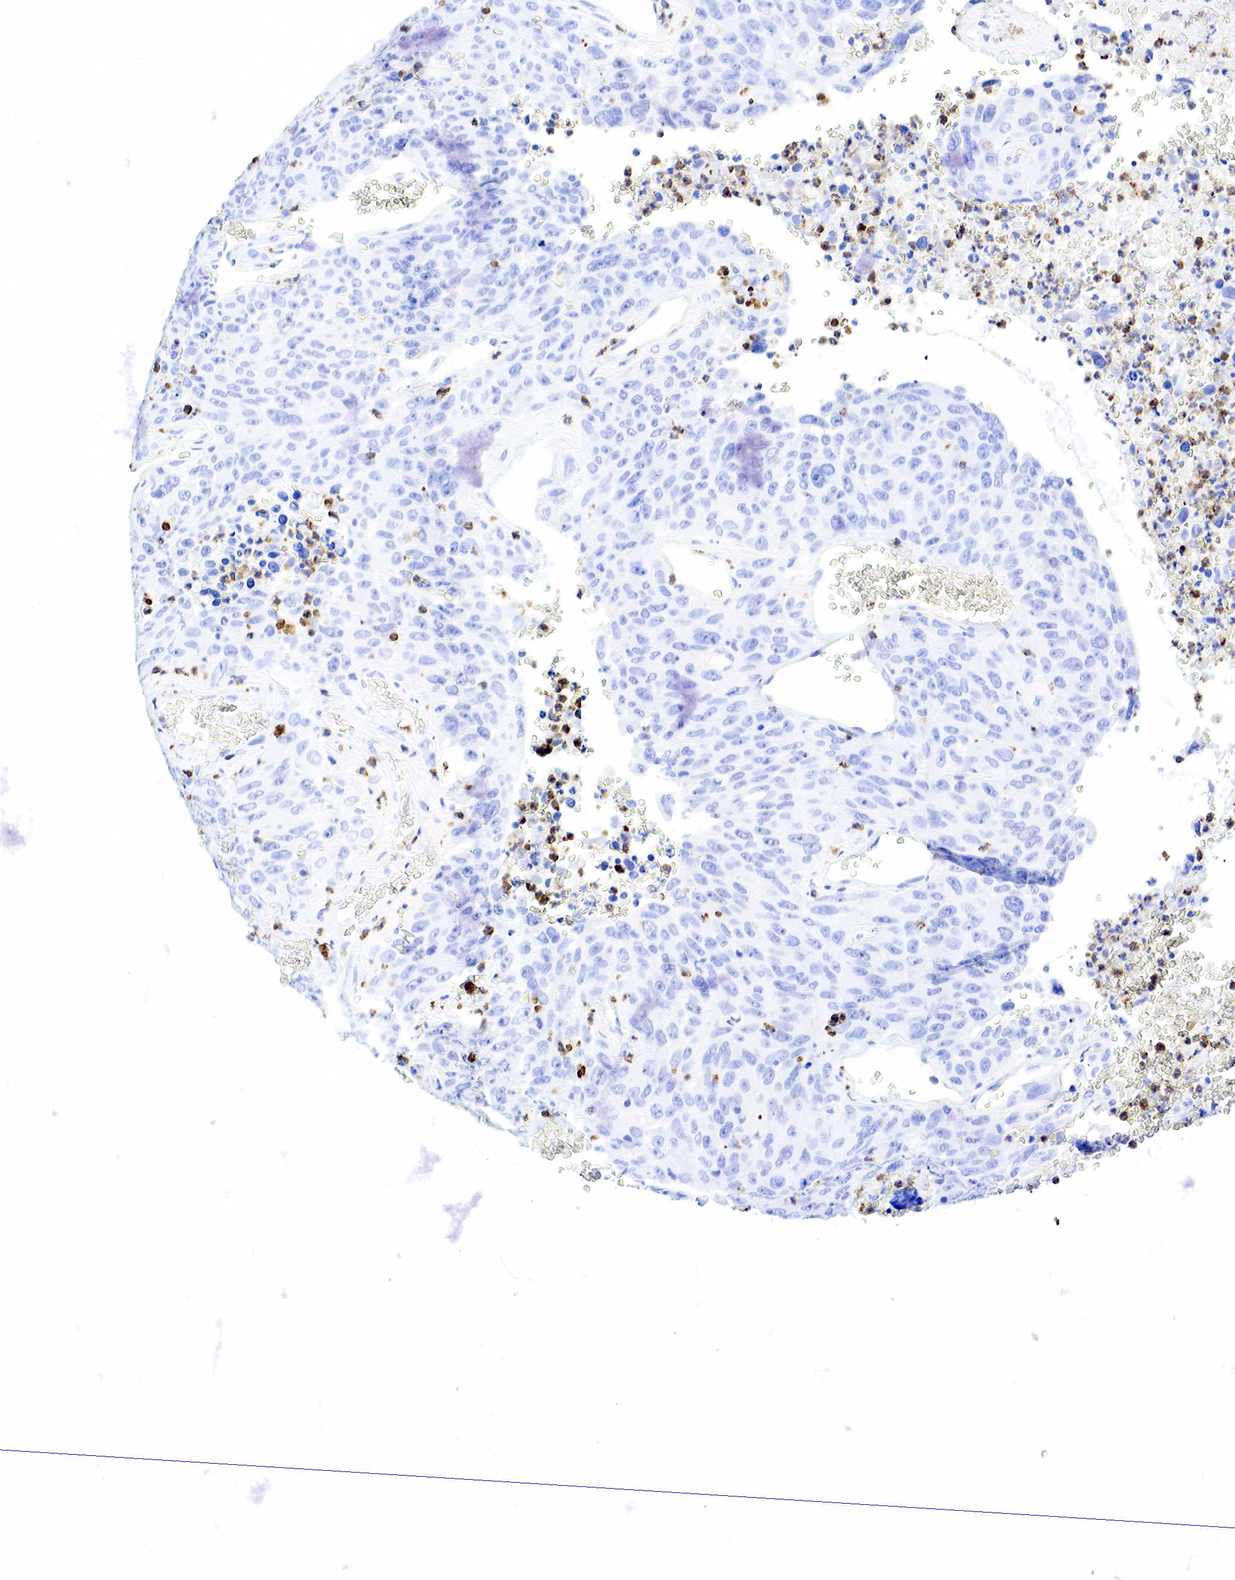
{"staining": {"intensity": "negative", "quantity": "none", "location": "none"}, "tissue": "lung cancer", "cell_type": "Tumor cells", "image_type": "cancer", "snomed": [{"axis": "morphology", "description": "Squamous cell carcinoma, NOS"}, {"axis": "topography", "description": "Lung"}], "caption": "High power microscopy histopathology image of an IHC photomicrograph of lung cancer (squamous cell carcinoma), revealing no significant staining in tumor cells. (Stains: DAB (3,3'-diaminobenzidine) immunohistochemistry with hematoxylin counter stain, Microscopy: brightfield microscopy at high magnification).", "gene": "FUT4", "patient": {"sex": "male", "age": 64}}